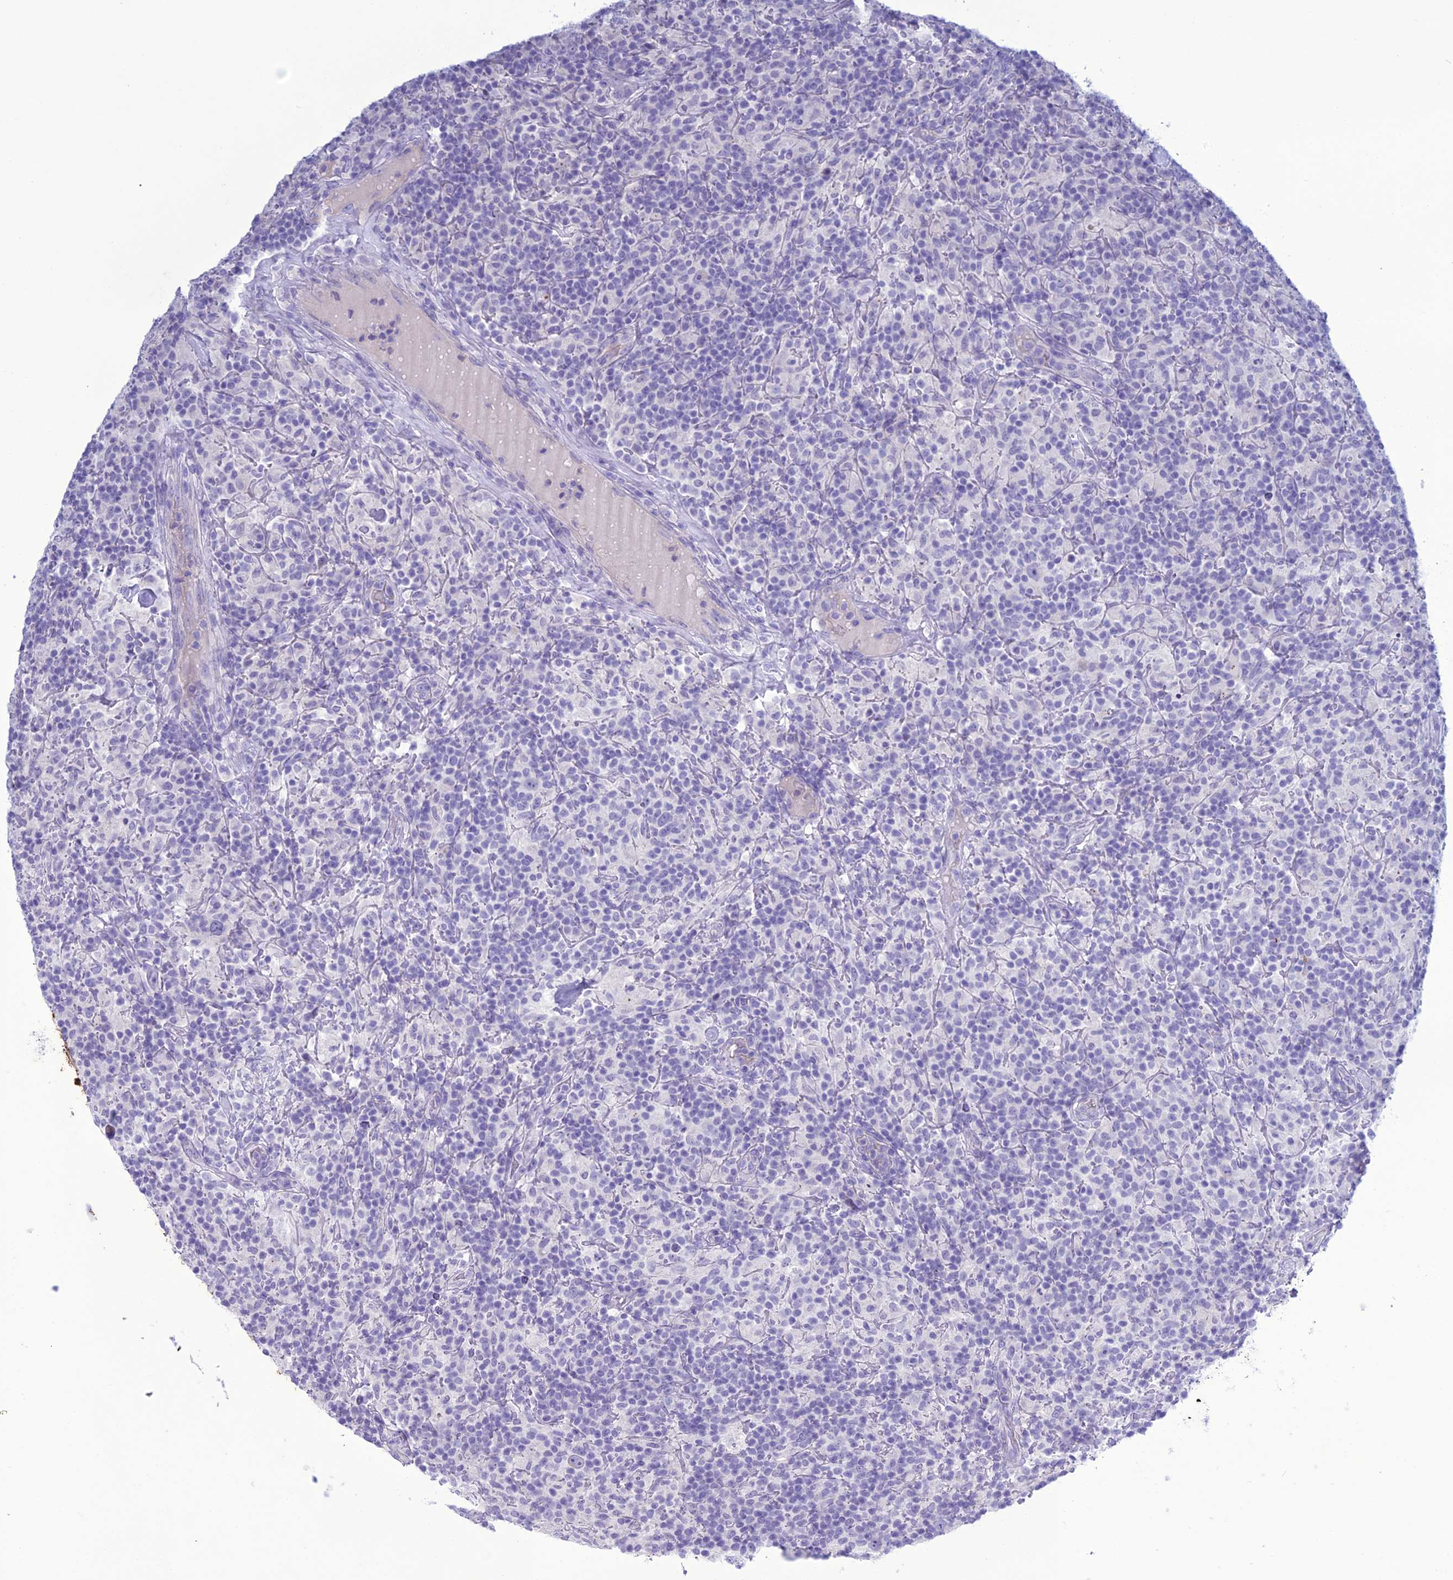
{"staining": {"intensity": "negative", "quantity": "none", "location": "none"}, "tissue": "lymphoma", "cell_type": "Tumor cells", "image_type": "cancer", "snomed": [{"axis": "morphology", "description": "Hodgkin's disease, NOS"}, {"axis": "topography", "description": "Lymph node"}], "caption": "An IHC photomicrograph of lymphoma is shown. There is no staining in tumor cells of lymphoma.", "gene": "CLEC2L", "patient": {"sex": "male", "age": 70}}